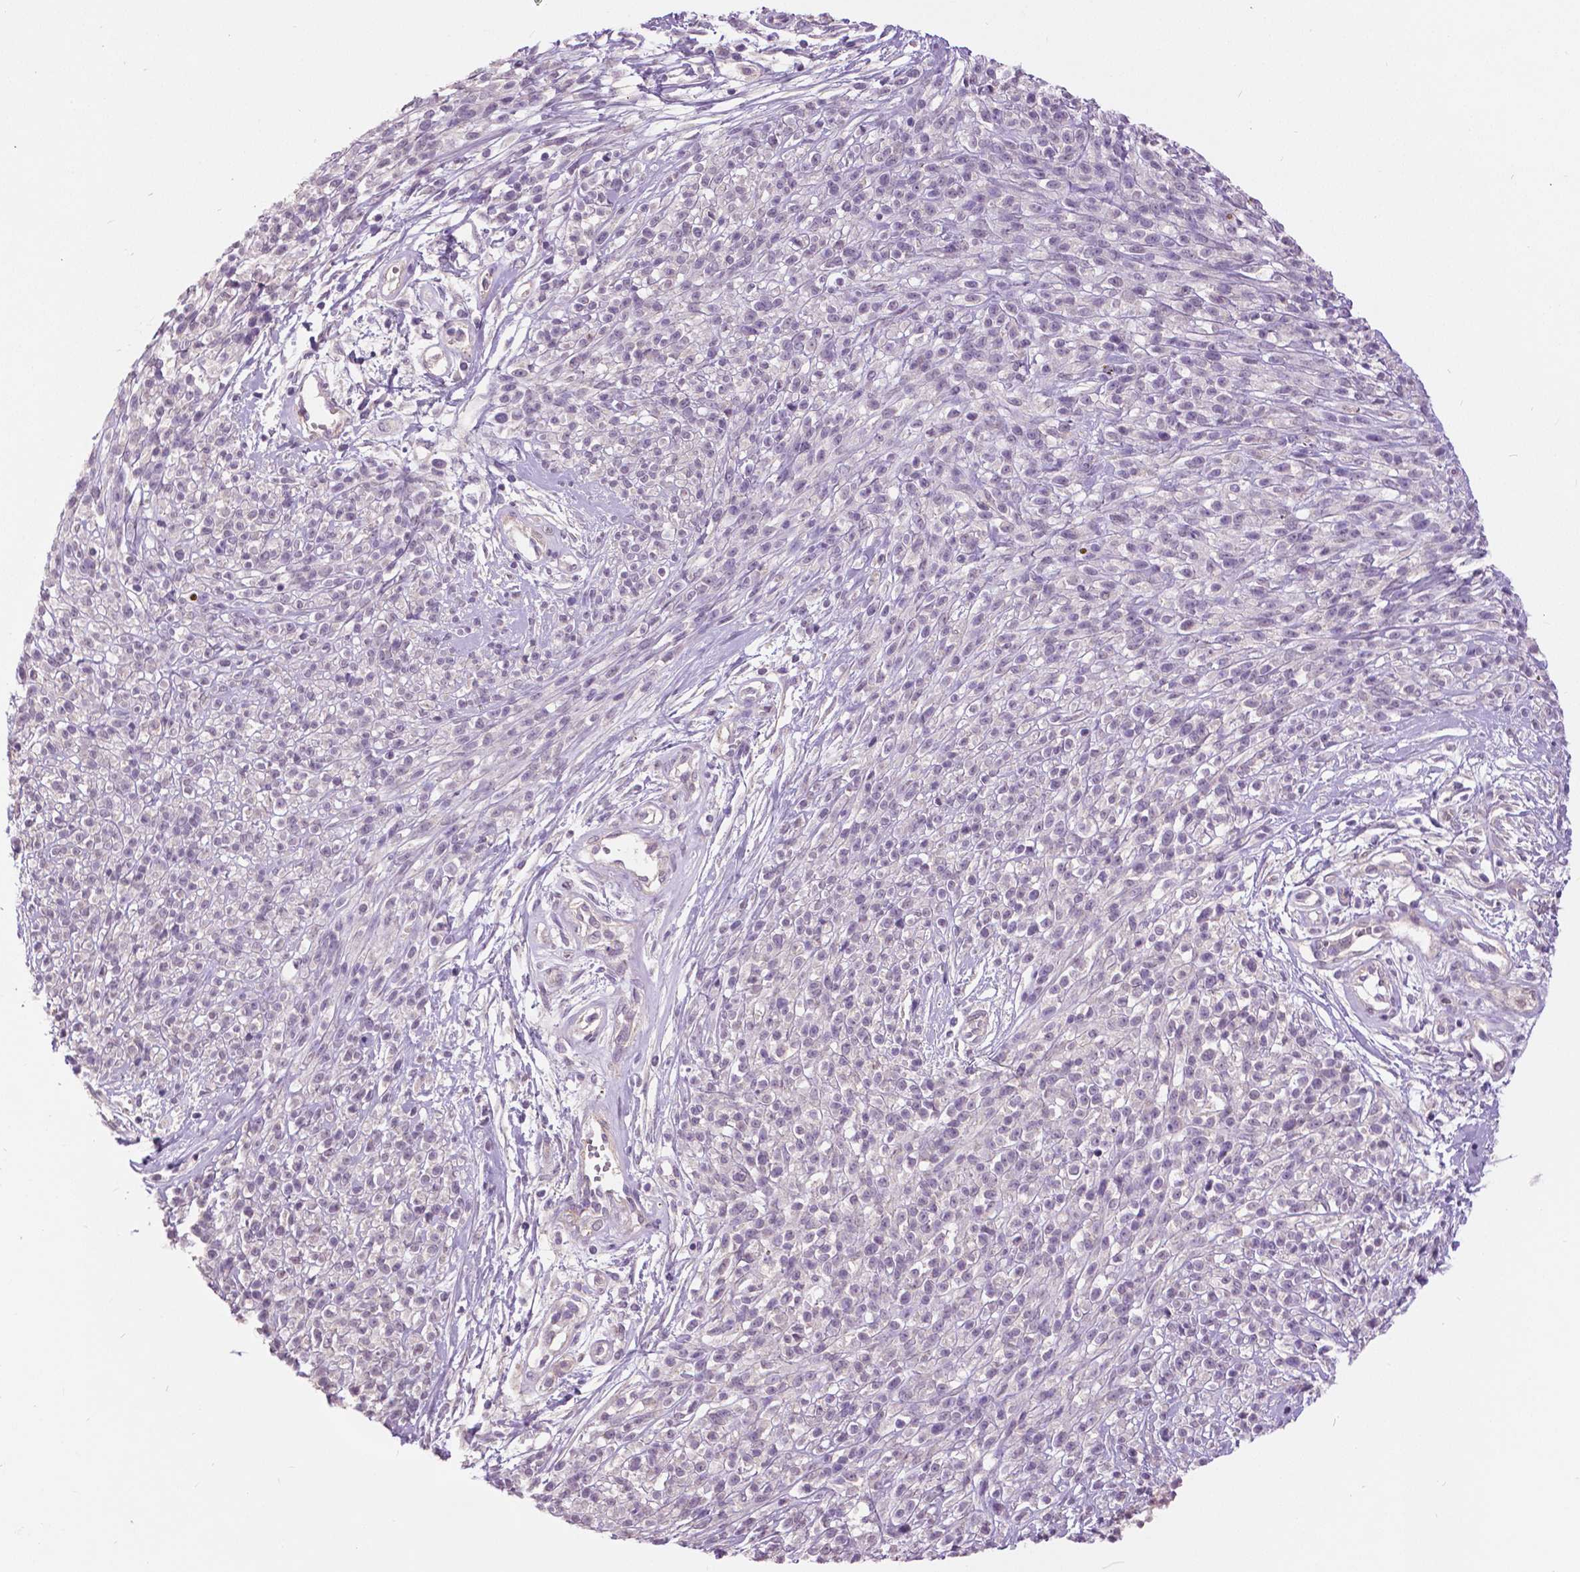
{"staining": {"intensity": "negative", "quantity": "none", "location": "none"}, "tissue": "melanoma", "cell_type": "Tumor cells", "image_type": "cancer", "snomed": [{"axis": "morphology", "description": "Malignant melanoma, NOS"}, {"axis": "topography", "description": "Skin"}, {"axis": "topography", "description": "Skin of trunk"}], "caption": "The photomicrograph displays no significant expression in tumor cells of melanoma. Nuclei are stained in blue.", "gene": "GRIN2A", "patient": {"sex": "male", "age": 74}}